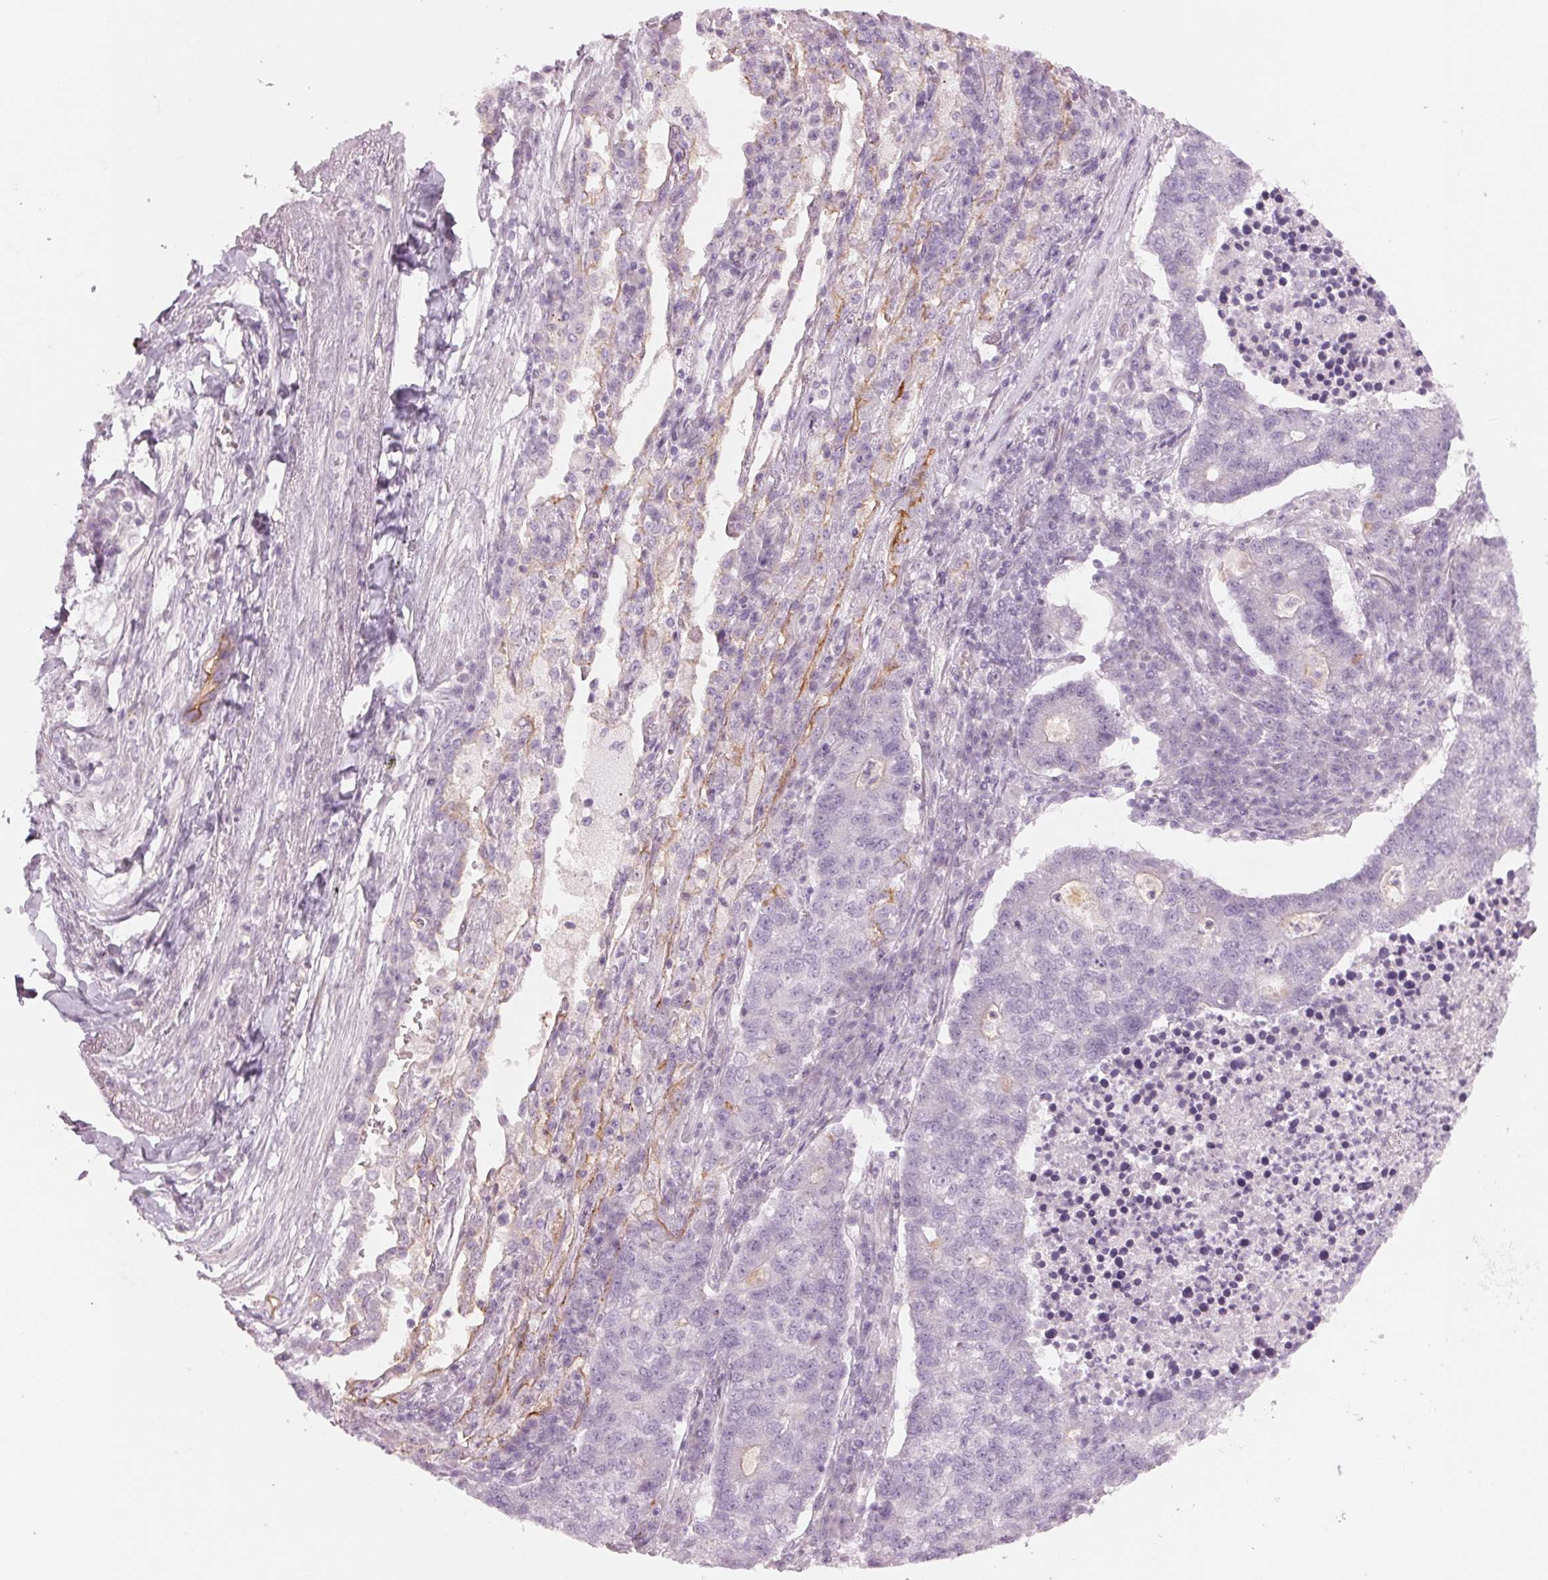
{"staining": {"intensity": "negative", "quantity": "none", "location": "none"}, "tissue": "lung cancer", "cell_type": "Tumor cells", "image_type": "cancer", "snomed": [{"axis": "morphology", "description": "Adenocarcinoma, NOS"}, {"axis": "topography", "description": "Lung"}], "caption": "A histopathology image of human lung cancer (adenocarcinoma) is negative for staining in tumor cells.", "gene": "PRAP1", "patient": {"sex": "male", "age": 57}}